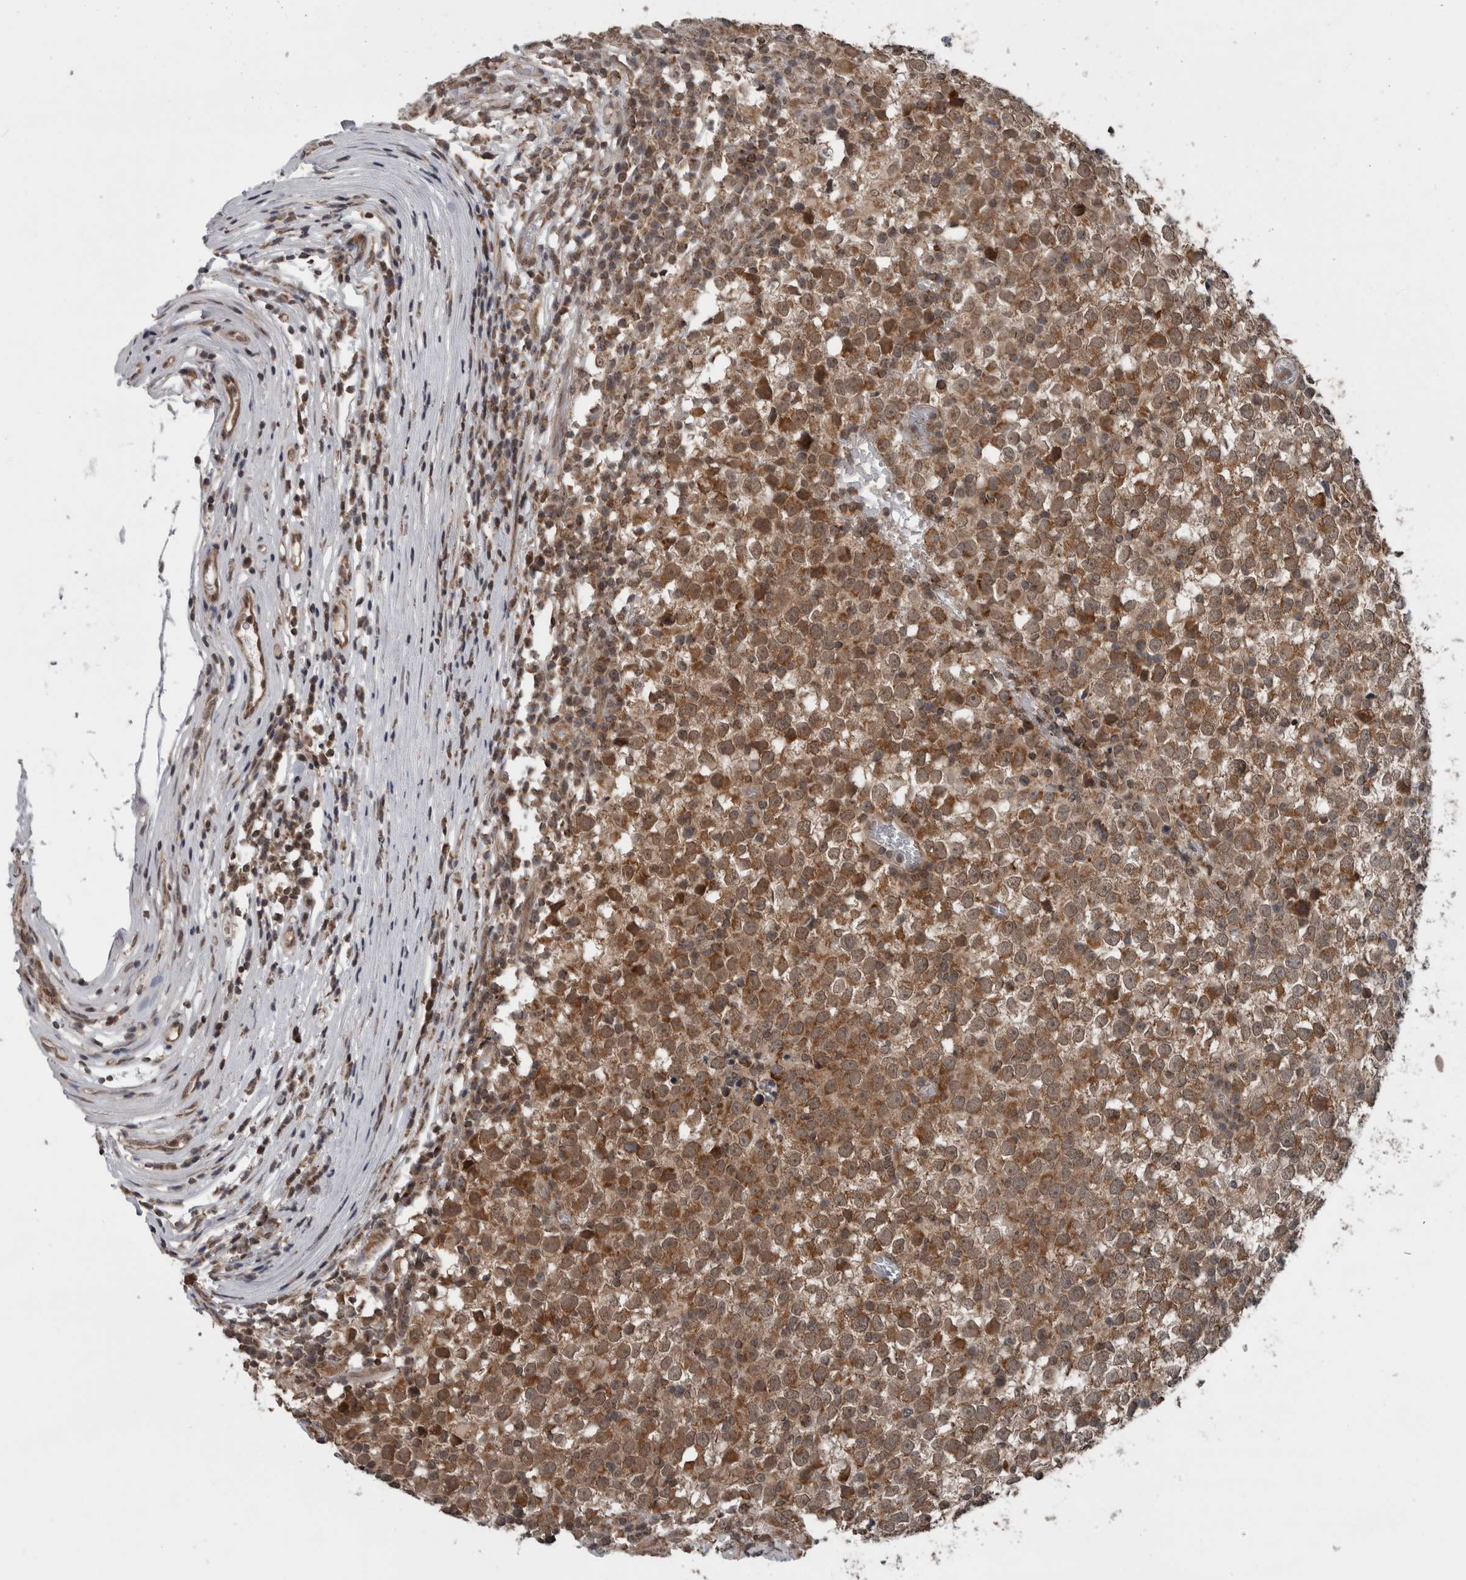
{"staining": {"intensity": "moderate", "quantity": ">75%", "location": "cytoplasmic/membranous"}, "tissue": "testis cancer", "cell_type": "Tumor cells", "image_type": "cancer", "snomed": [{"axis": "morphology", "description": "Seminoma, NOS"}, {"axis": "topography", "description": "Testis"}], "caption": "Immunohistochemical staining of human seminoma (testis) demonstrates medium levels of moderate cytoplasmic/membranous staining in approximately >75% of tumor cells. (DAB (3,3'-diaminobenzidine) = brown stain, brightfield microscopy at high magnification).", "gene": "ENY2", "patient": {"sex": "male", "age": 65}}